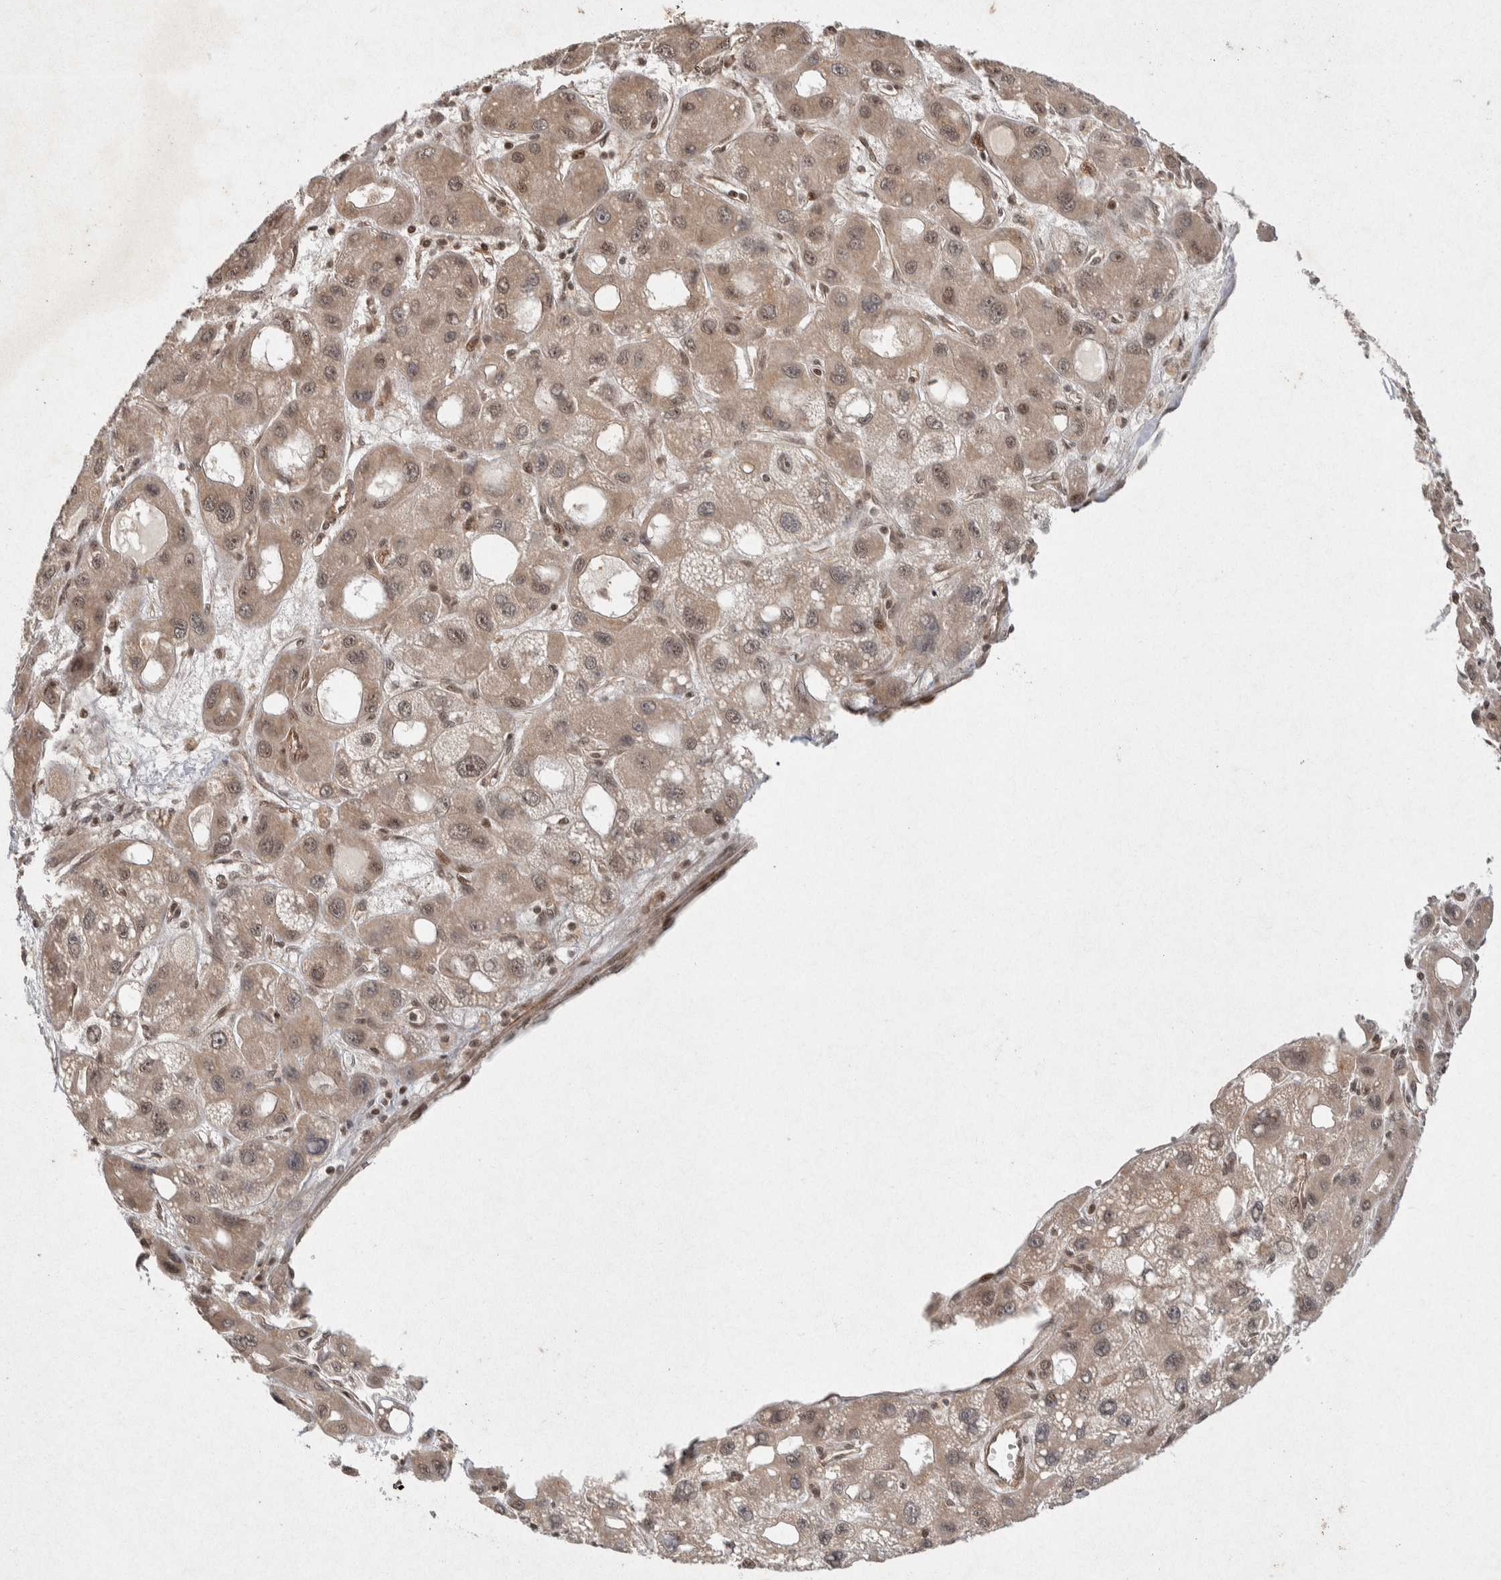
{"staining": {"intensity": "moderate", "quantity": ">75%", "location": "cytoplasmic/membranous,nuclear"}, "tissue": "liver cancer", "cell_type": "Tumor cells", "image_type": "cancer", "snomed": [{"axis": "morphology", "description": "Carcinoma, Hepatocellular, NOS"}, {"axis": "topography", "description": "Liver"}], "caption": "High-power microscopy captured an immunohistochemistry (IHC) histopathology image of liver cancer (hepatocellular carcinoma), revealing moderate cytoplasmic/membranous and nuclear staining in approximately >75% of tumor cells.", "gene": "TOR1B", "patient": {"sex": "male", "age": 55}}